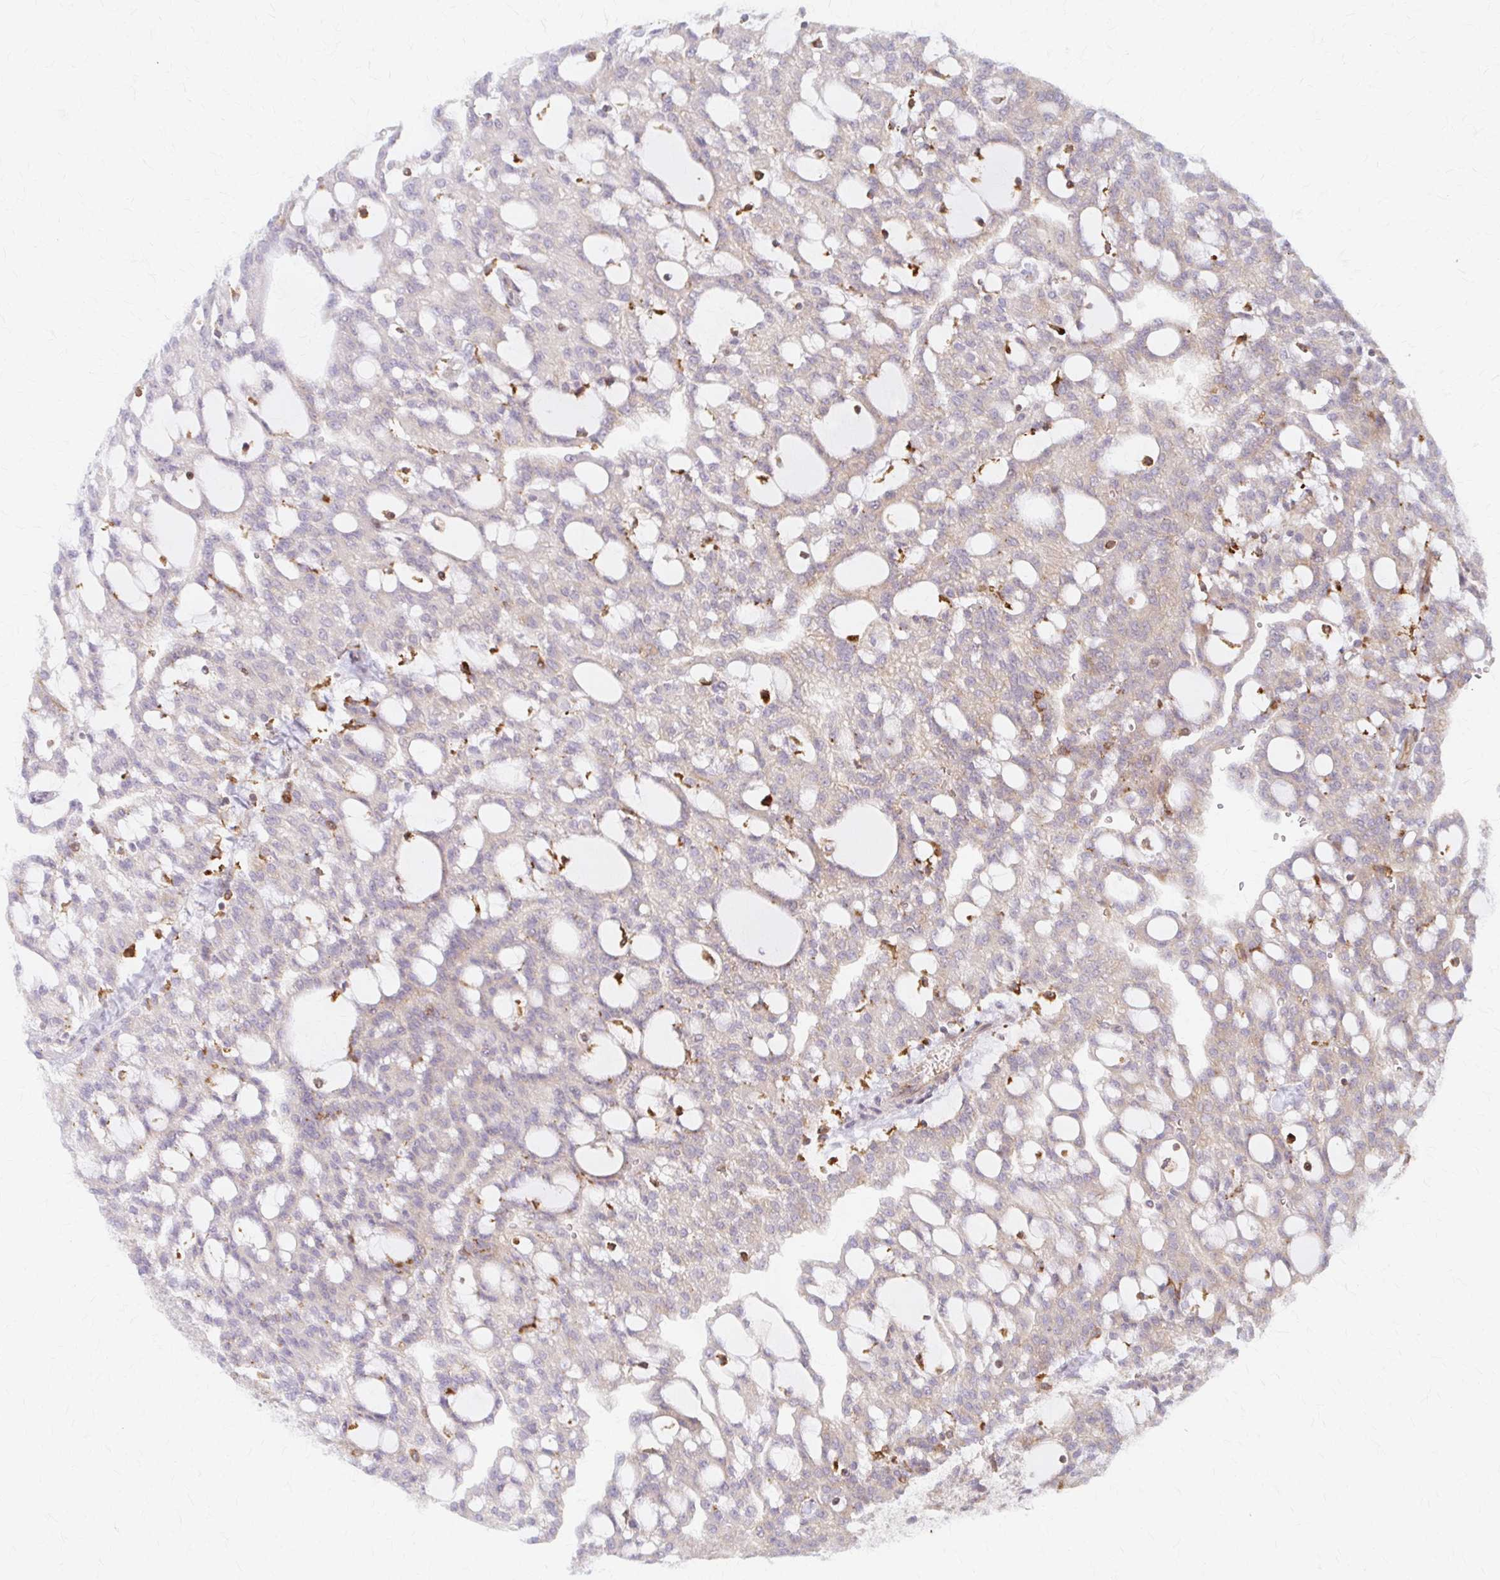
{"staining": {"intensity": "weak", "quantity": "25%-75%", "location": "cytoplasmic/membranous"}, "tissue": "renal cancer", "cell_type": "Tumor cells", "image_type": "cancer", "snomed": [{"axis": "morphology", "description": "Adenocarcinoma, NOS"}, {"axis": "topography", "description": "Kidney"}], "caption": "Renal cancer was stained to show a protein in brown. There is low levels of weak cytoplasmic/membranous expression in about 25%-75% of tumor cells.", "gene": "ARHGAP35", "patient": {"sex": "male", "age": 63}}